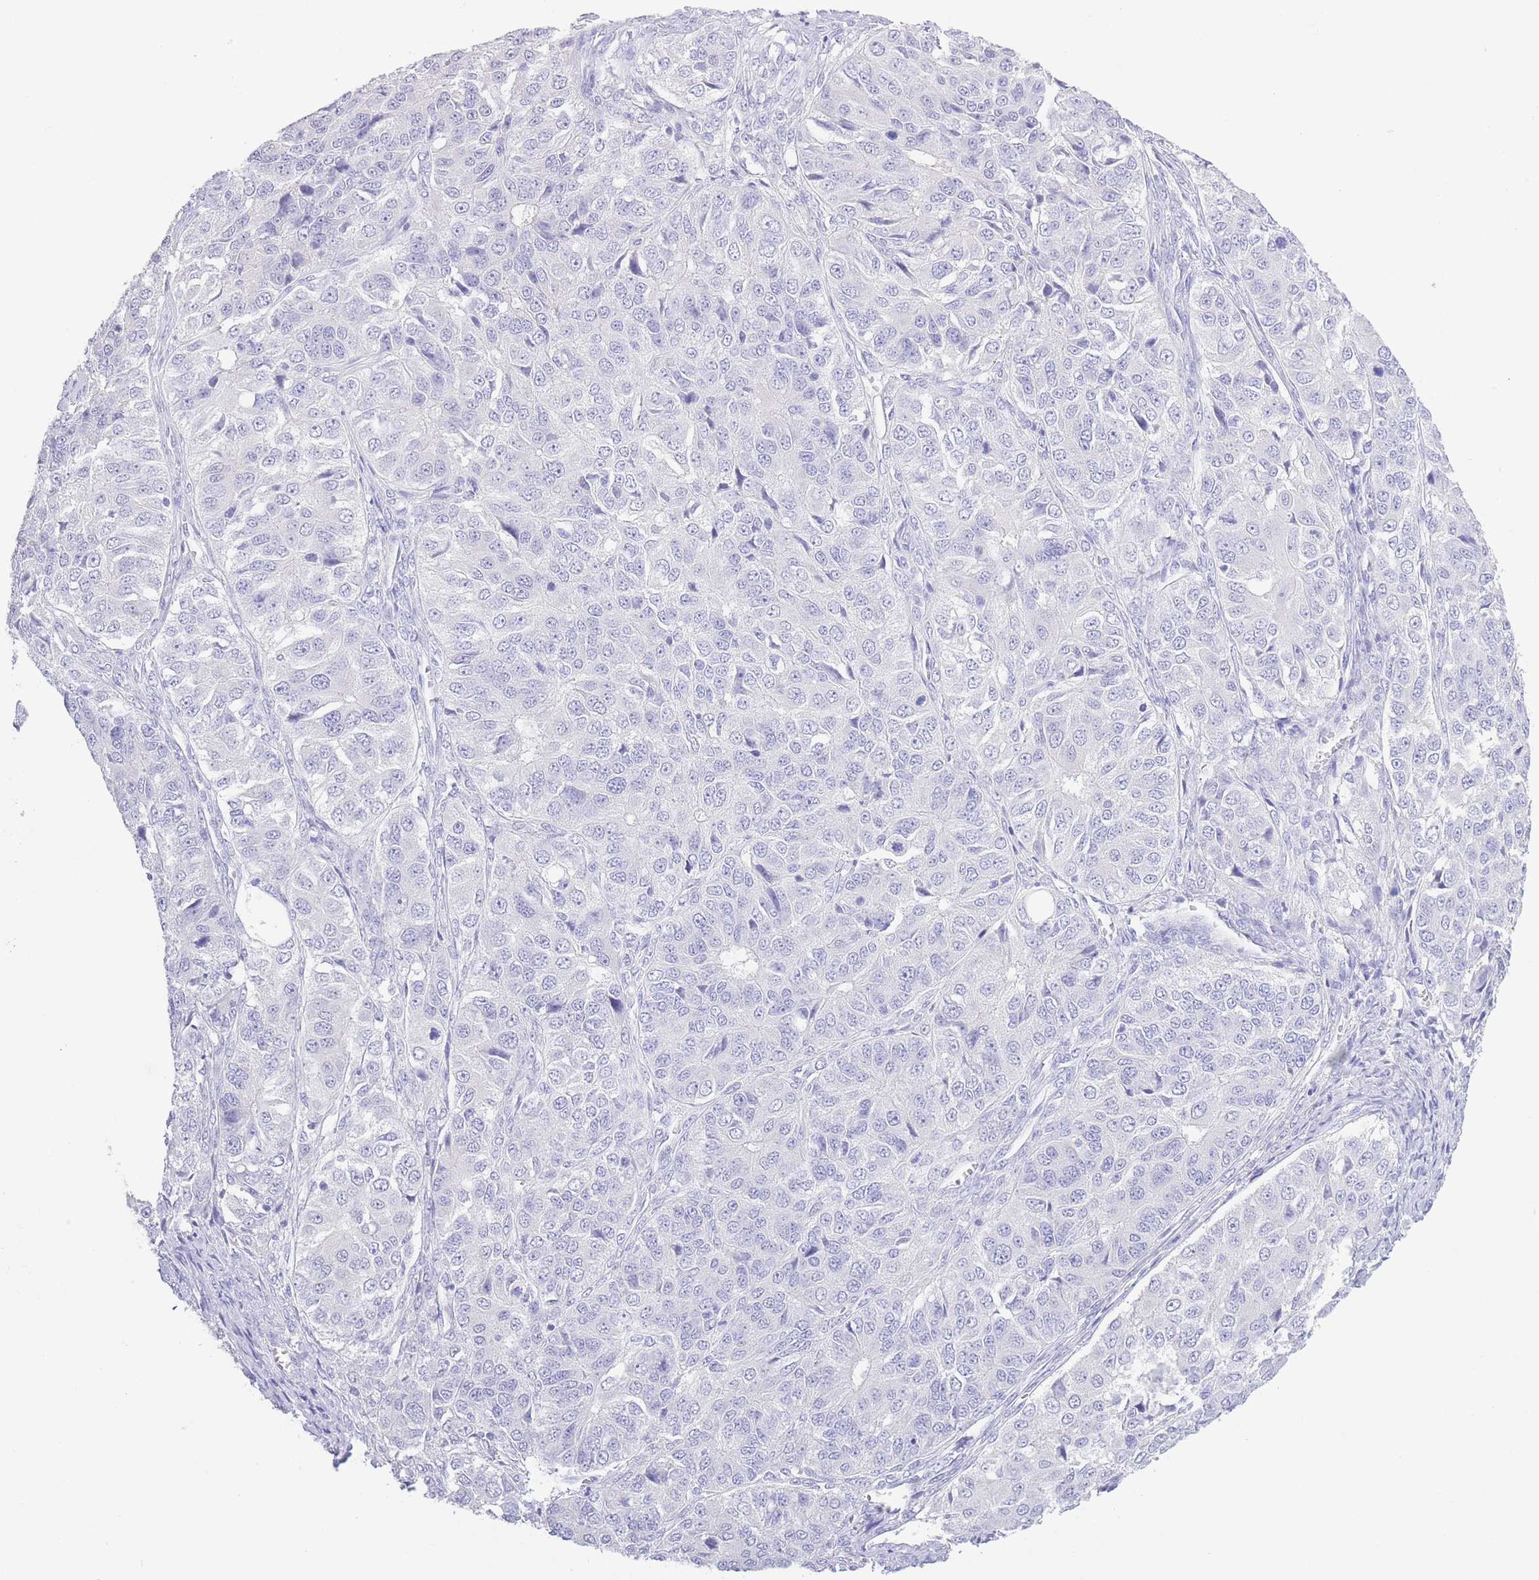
{"staining": {"intensity": "negative", "quantity": "none", "location": "none"}, "tissue": "ovarian cancer", "cell_type": "Tumor cells", "image_type": "cancer", "snomed": [{"axis": "morphology", "description": "Carcinoma, endometroid"}, {"axis": "topography", "description": "Ovary"}], "caption": "Immunohistochemistry image of neoplastic tissue: endometroid carcinoma (ovarian) stained with DAB (3,3'-diaminobenzidine) shows no significant protein staining in tumor cells. The staining is performed using DAB brown chromogen with nuclei counter-stained in using hematoxylin.", "gene": "PKLR", "patient": {"sex": "female", "age": 51}}